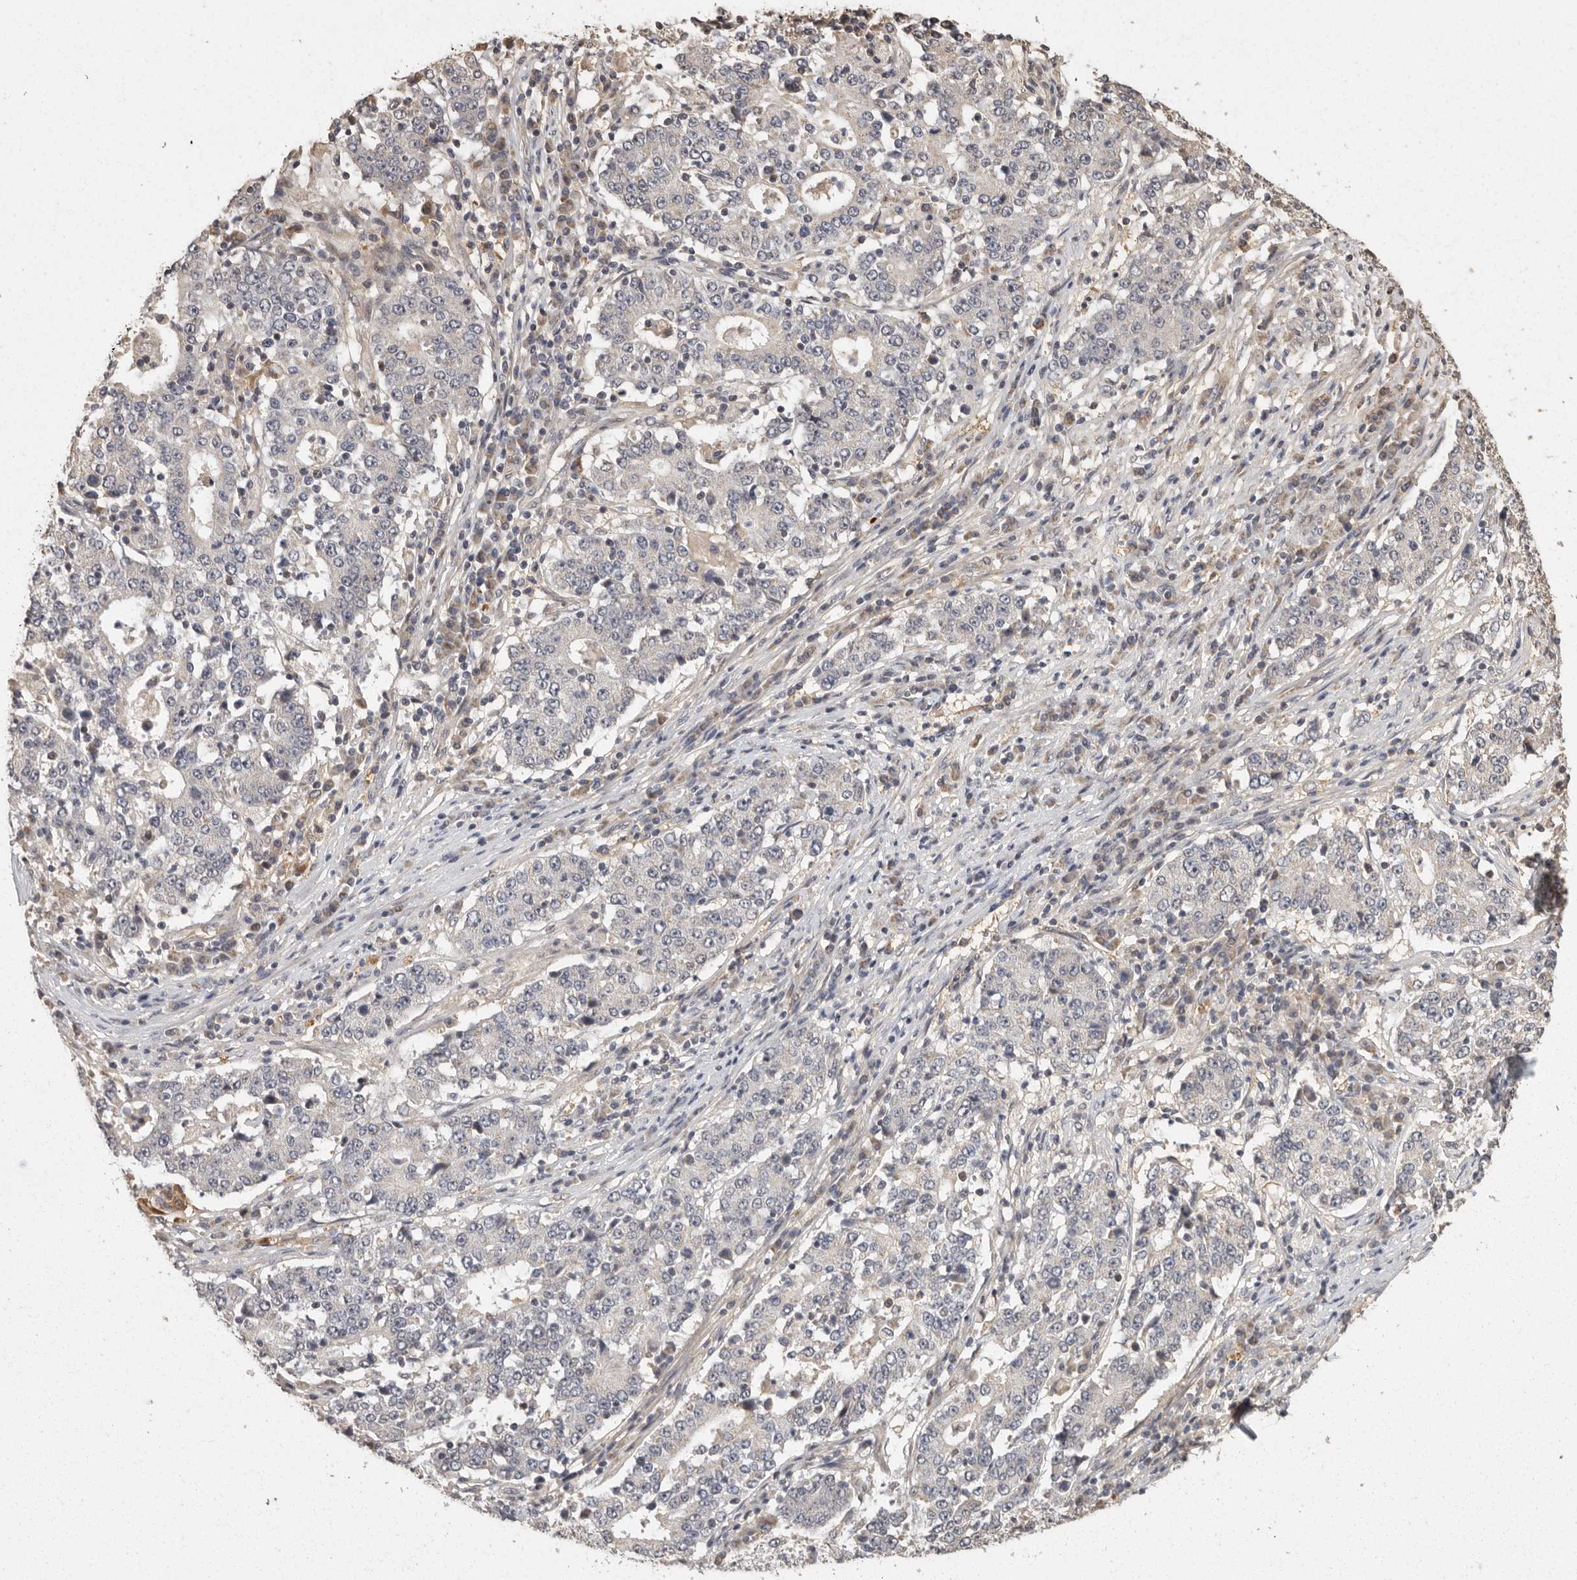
{"staining": {"intensity": "negative", "quantity": "none", "location": "none"}, "tissue": "stomach cancer", "cell_type": "Tumor cells", "image_type": "cancer", "snomed": [{"axis": "morphology", "description": "Adenocarcinoma, NOS"}, {"axis": "topography", "description": "Stomach"}], "caption": "Adenocarcinoma (stomach) was stained to show a protein in brown. There is no significant staining in tumor cells.", "gene": "BAIAP2", "patient": {"sex": "male", "age": 59}}